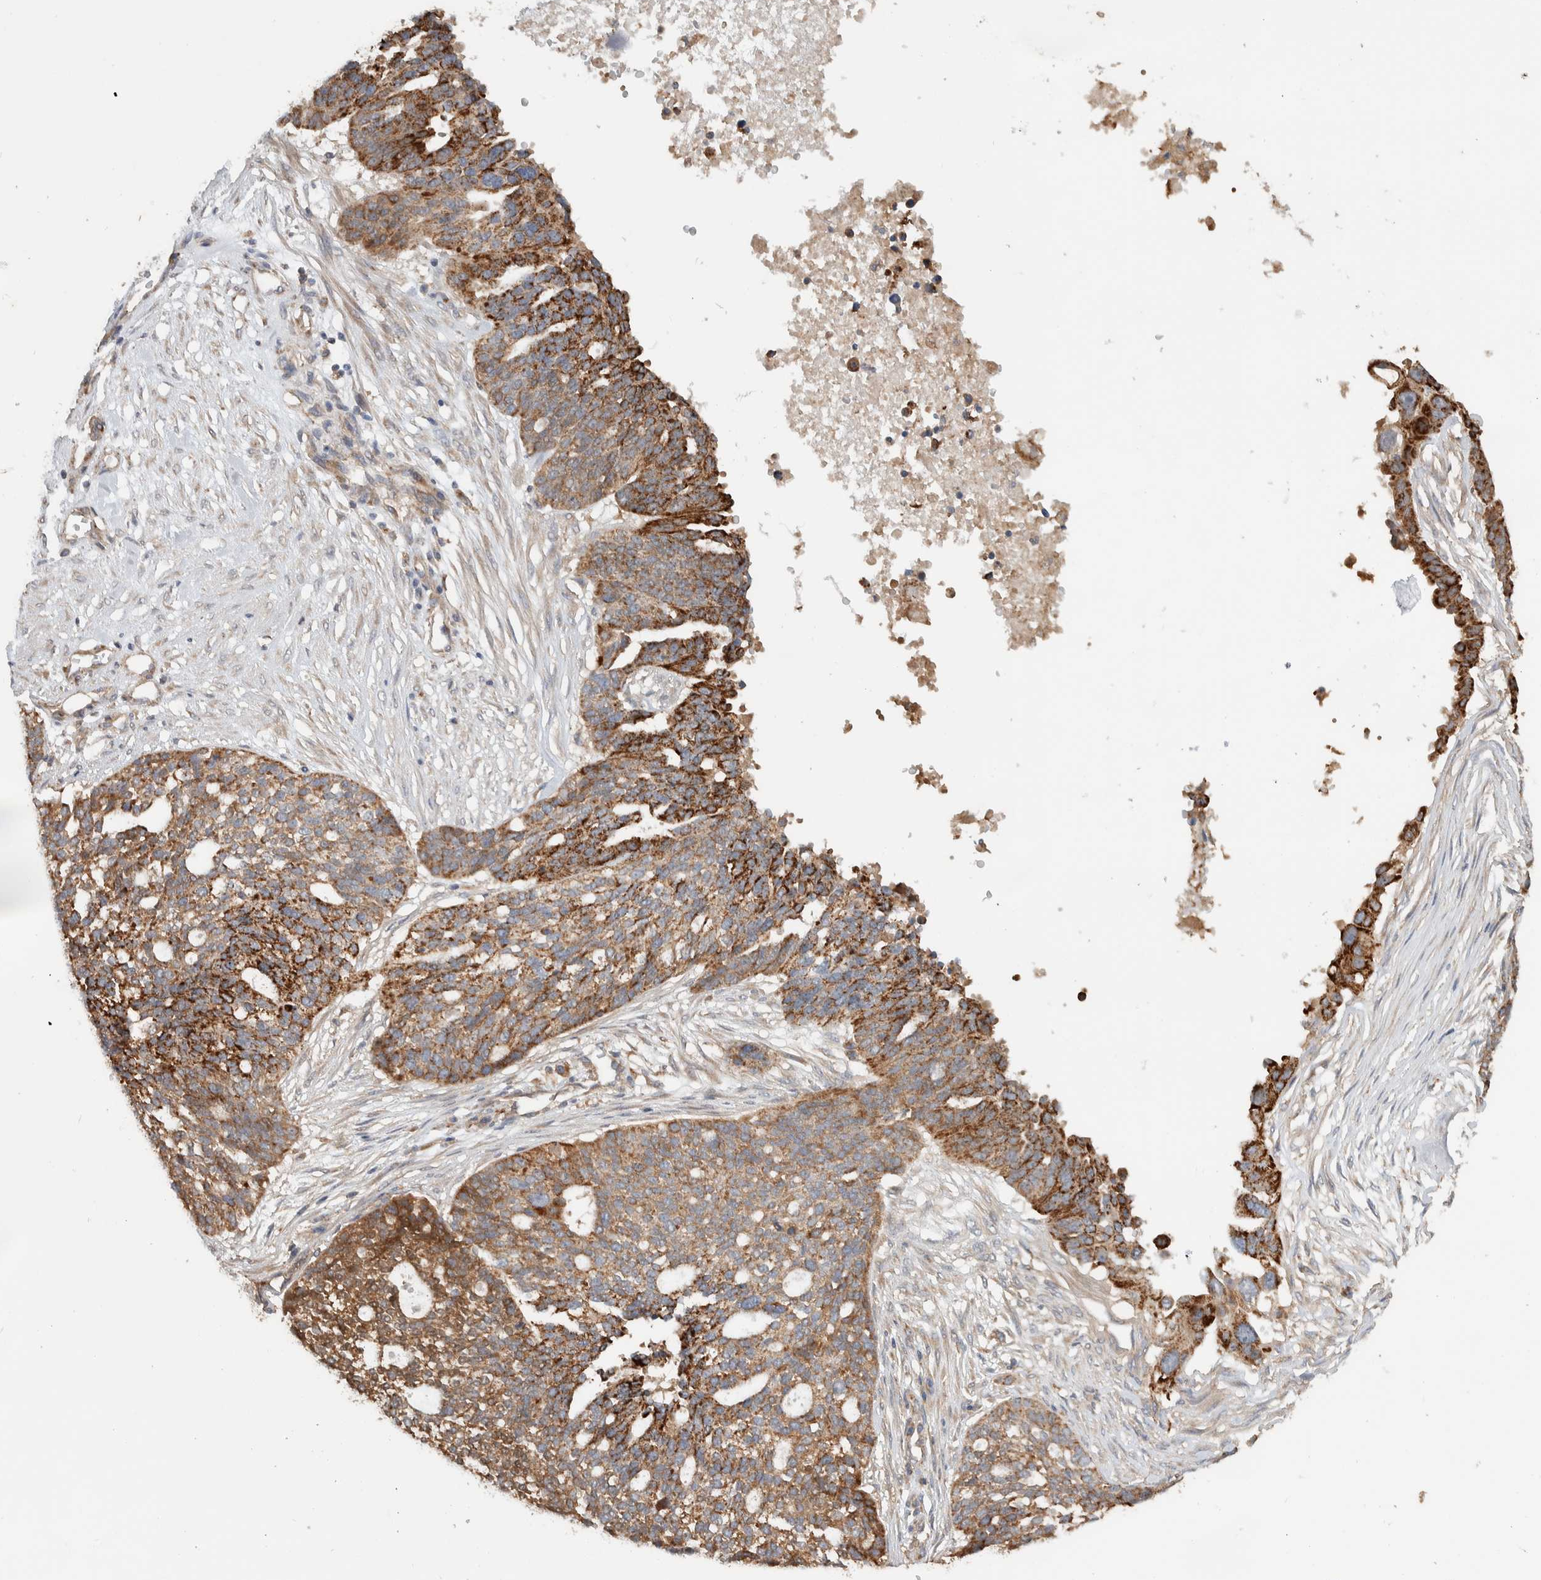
{"staining": {"intensity": "strong", "quantity": ">75%", "location": "cytoplasmic/membranous"}, "tissue": "ovarian cancer", "cell_type": "Tumor cells", "image_type": "cancer", "snomed": [{"axis": "morphology", "description": "Cystadenocarcinoma, serous, NOS"}, {"axis": "topography", "description": "Ovary"}], "caption": "A high amount of strong cytoplasmic/membranous staining is appreciated in approximately >75% of tumor cells in ovarian cancer tissue.", "gene": "DEPTOR", "patient": {"sex": "female", "age": 59}}